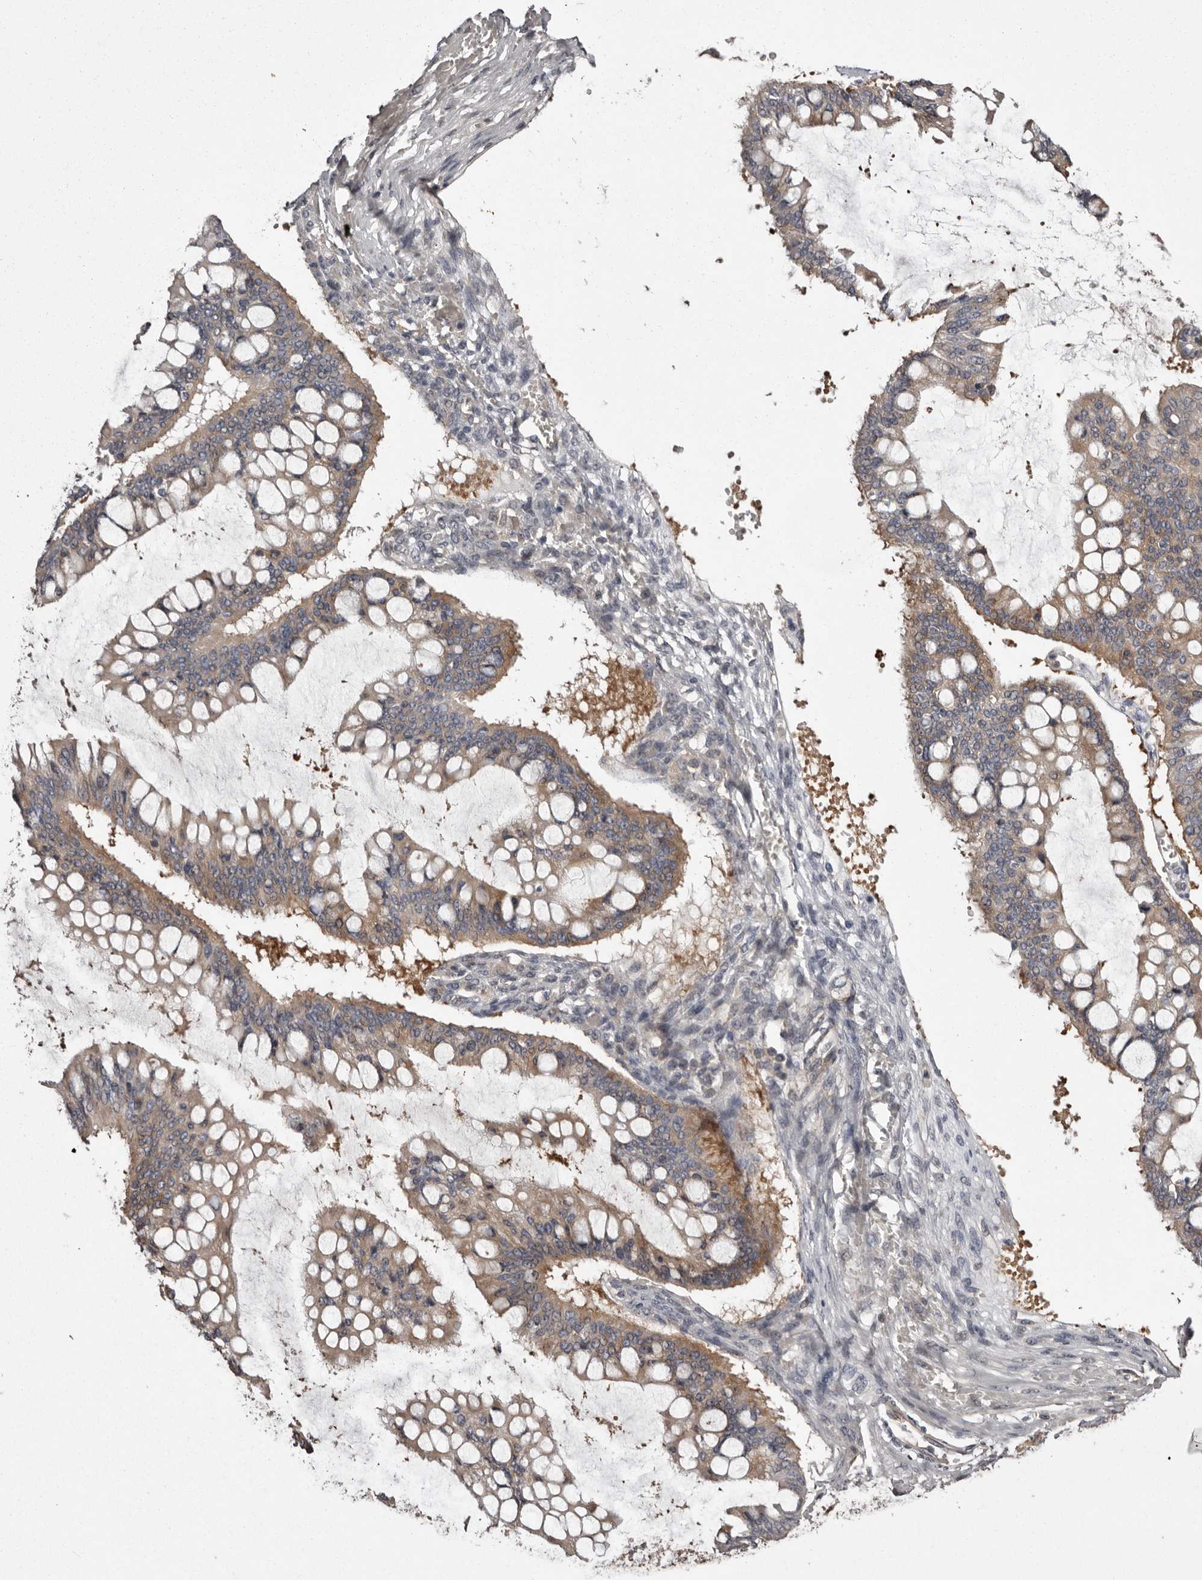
{"staining": {"intensity": "moderate", "quantity": ">75%", "location": "cytoplasmic/membranous"}, "tissue": "ovarian cancer", "cell_type": "Tumor cells", "image_type": "cancer", "snomed": [{"axis": "morphology", "description": "Cystadenocarcinoma, mucinous, NOS"}, {"axis": "topography", "description": "Ovary"}], "caption": "Protein expression analysis of human ovarian mucinous cystadenocarcinoma reveals moderate cytoplasmic/membranous expression in approximately >75% of tumor cells.", "gene": "DARS1", "patient": {"sex": "female", "age": 73}}